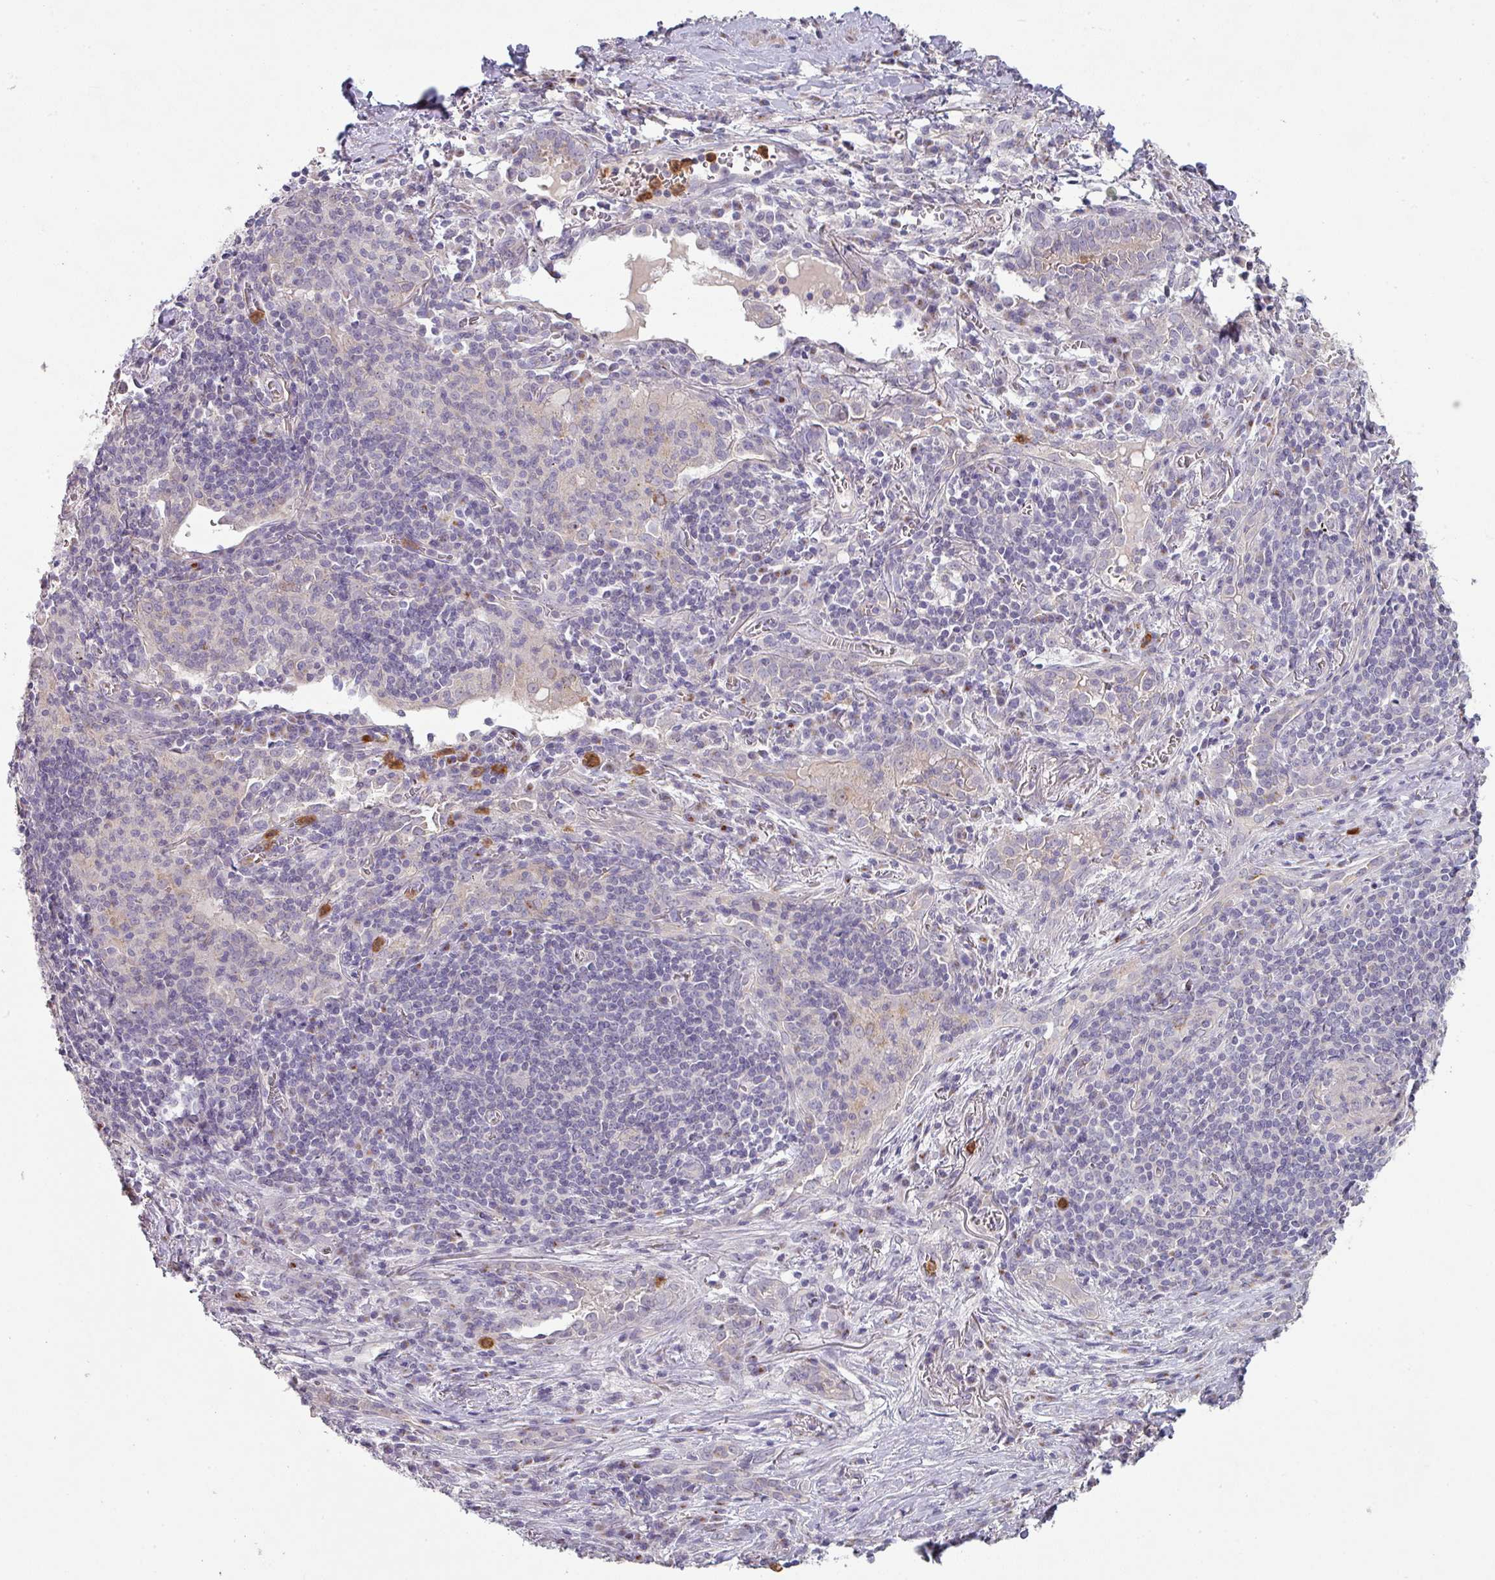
{"staining": {"intensity": "weak", "quantity": "25%-75%", "location": "cytoplasmic/membranous"}, "tissue": "lung cancer", "cell_type": "Tumor cells", "image_type": "cancer", "snomed": [{"axis": "morphology", "description": "Squamous cell carcinoma, NOS"}, {"axis": "topography", "description": "Lung"}], "caption": "Protein staining demonstrates weak cytoplasmic/membranous expression in about 25%-75% of tumor cells in lung cancer.", "gene": "MAGEC3", "patient": {"sex": "male", "age": 76}}